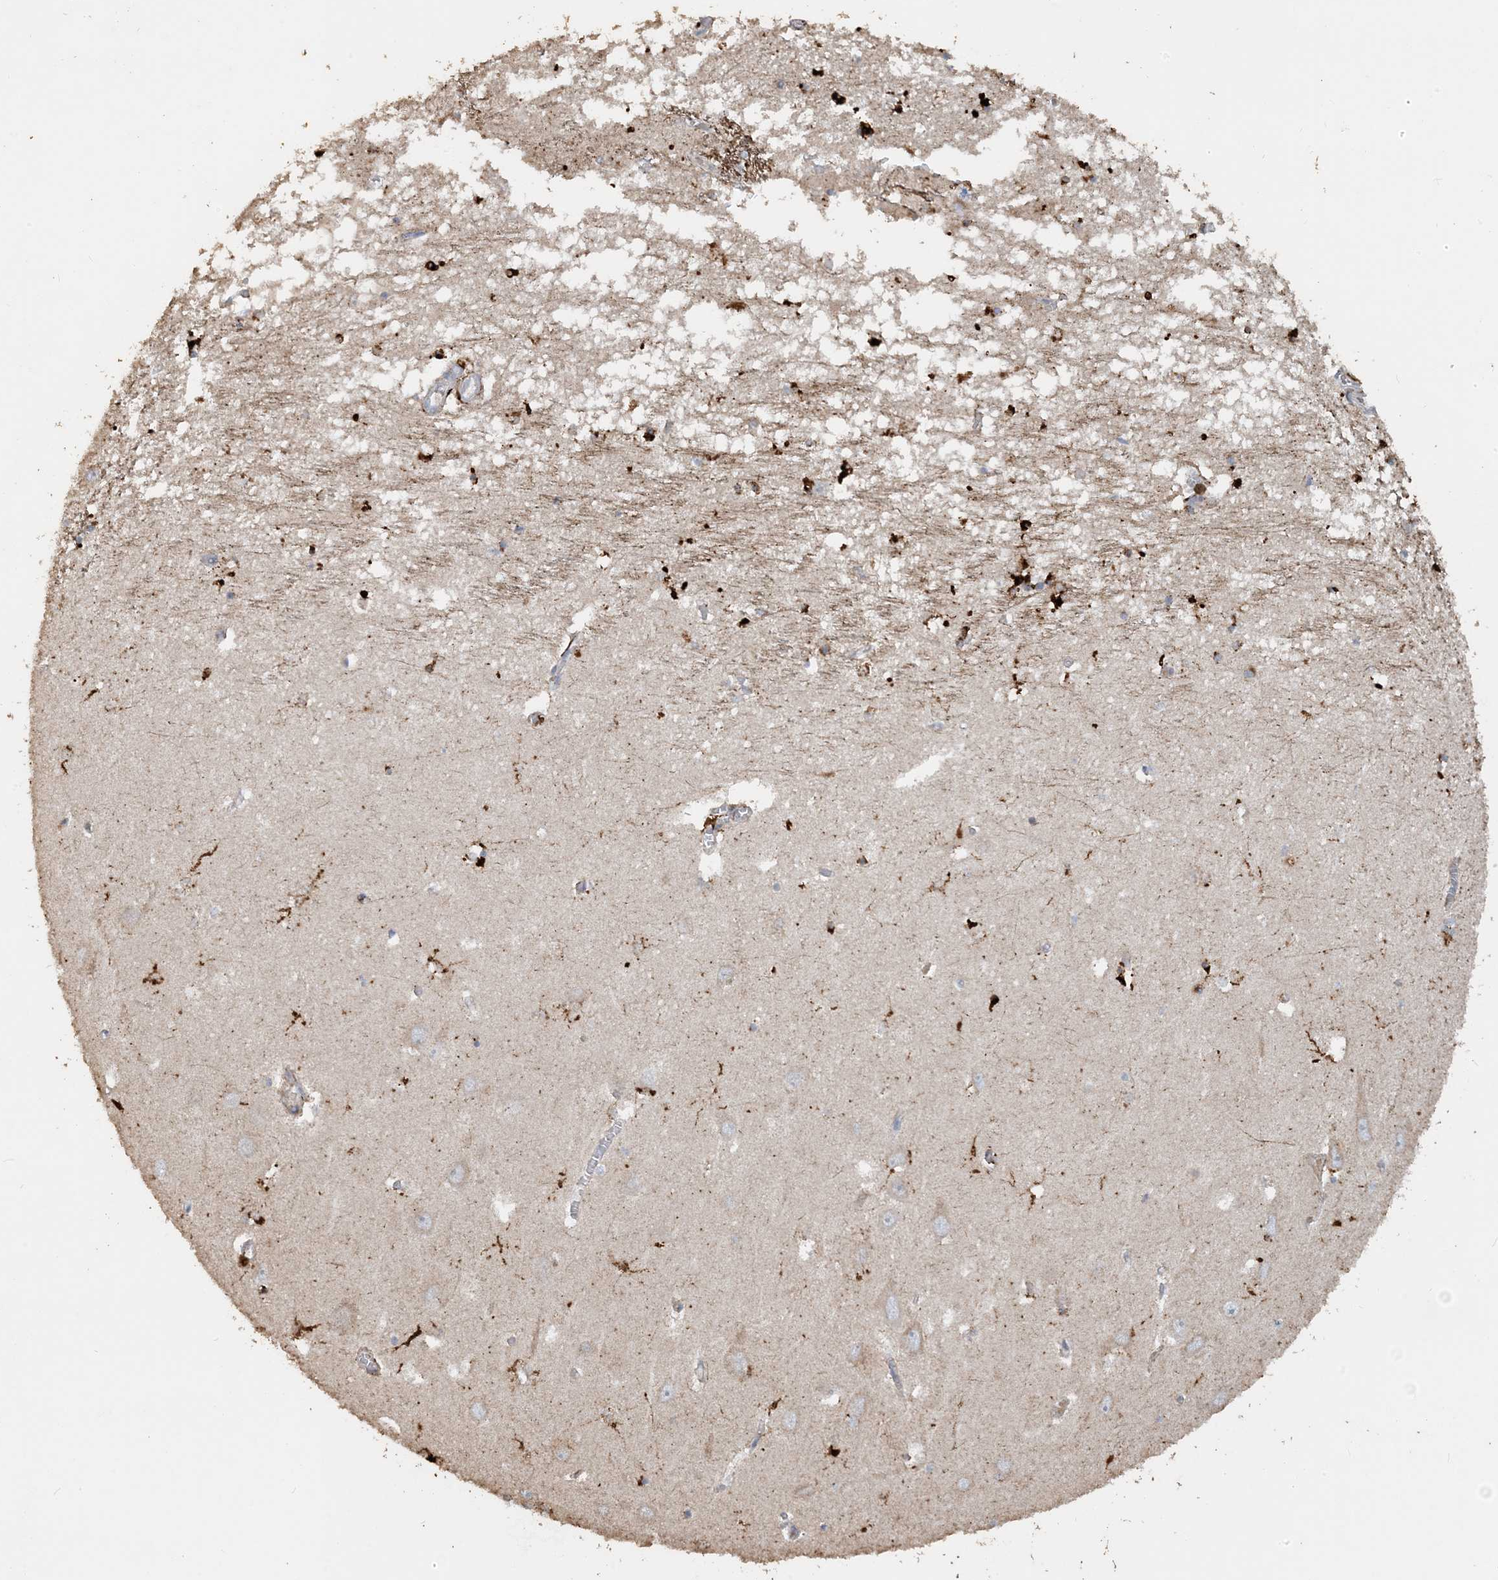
{"staining": {"intensity": "strong", "quantity": "<25%", "location": "cytoplasmic/membranous"}, "tissue": "hippocampus", "cell_type": "Glial cells", "image_type": "normal", "snomed": [{"axis": "morphology", "description": "Normal tissue, NOS"}, {"axis": "topography", "description": "Hippocampus"}], "caption": "Immunohistochemistry (IHC) staining of unremarkable hippocampus, which demonstrates medium levels of strong cytoplasmic/membranous staining in approximately <25% of glial cells indicating strong cytoplasmic/membranous protein staining. The staining was performed using DAB (3,3'-diaminobenzidine) (brown) for protein detection and nuclei were counterstained in hematoxylin (blue).", "gene": "SFMBT2", "patient": {"sex": "male", "age": 70}}